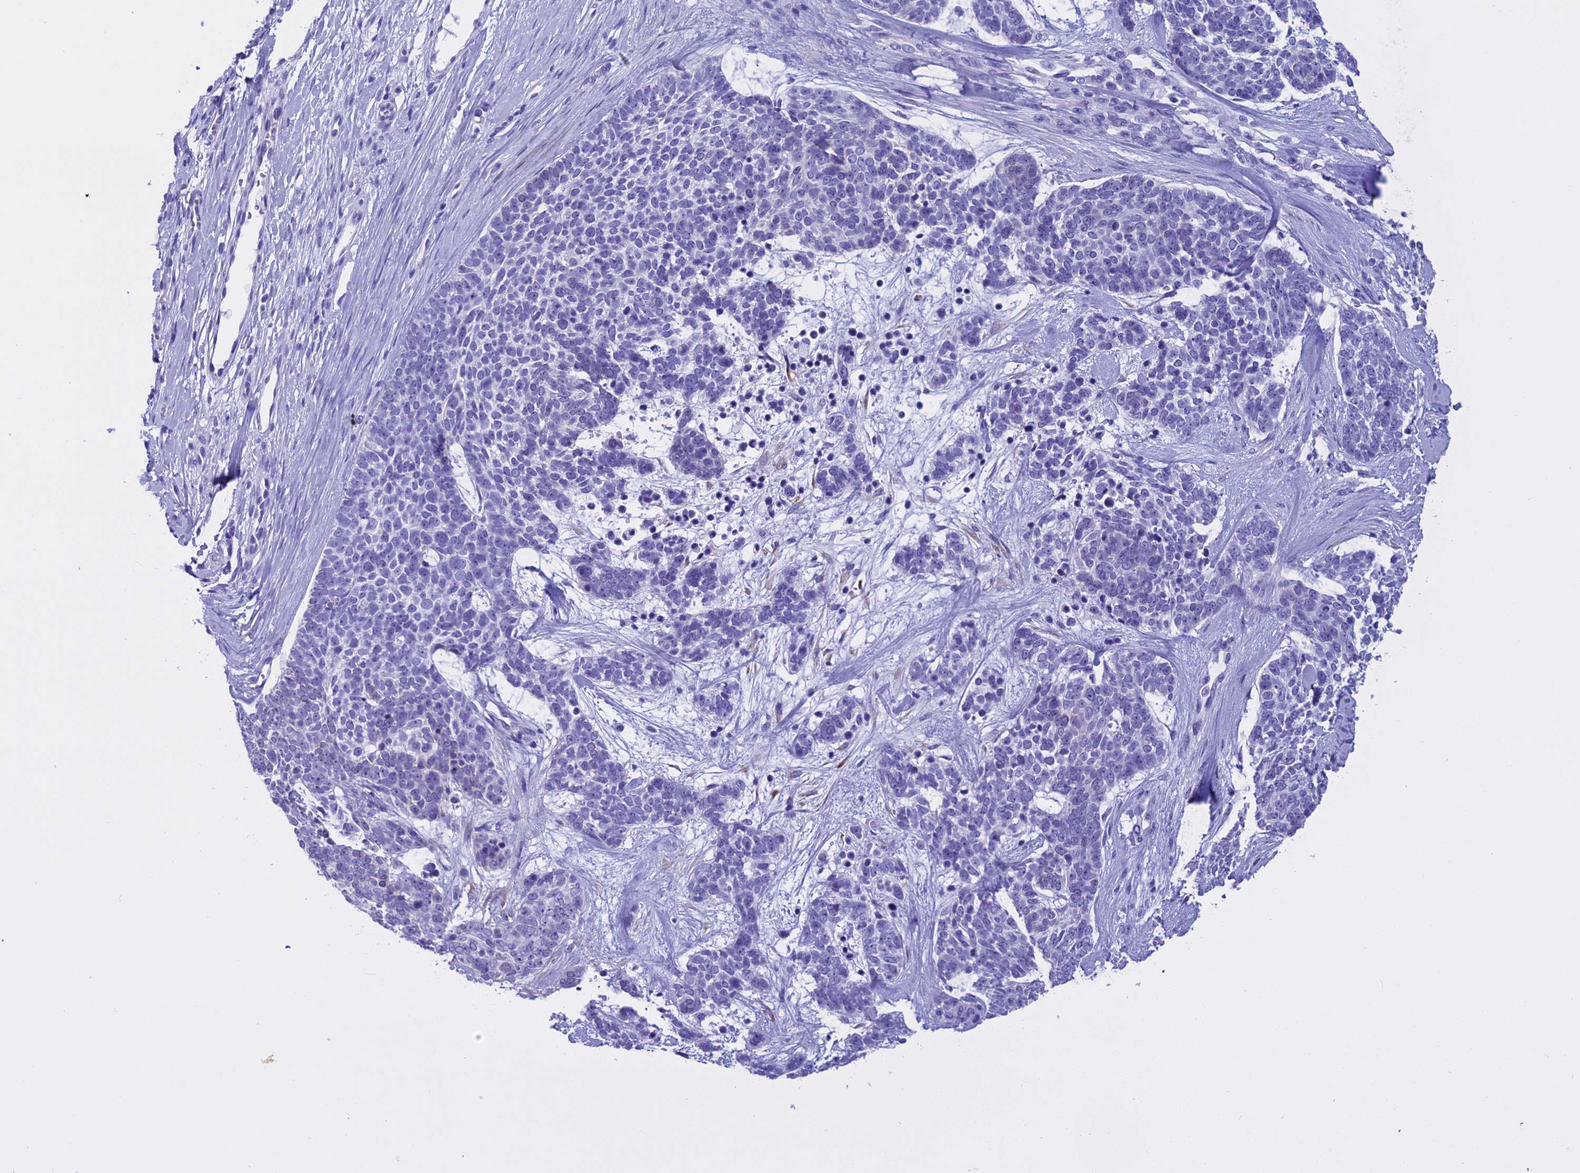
{"staining": {"intensity": "negative", "quantity": "none", "location": "none"}, "tissue": "skin cancer", "cell_type": "Tumor cells", "image_type": "cancer", "snomed": [{"axis": "morphology", "description": "Basal cell carcinoma"}, {"axis": "topography", "description": "Skin"}], "caption": "The immunohistochemistry (IHC) micrograph has no significant expression in tumor cells of skin basal cell carcinoma tissue. (DAB (3,3'-diaminobenzidine) IHC visualized using brightfield microscopy, high magnification).", "gene": "KCTD14", "patient": {"sex": "female", "age": 81}}